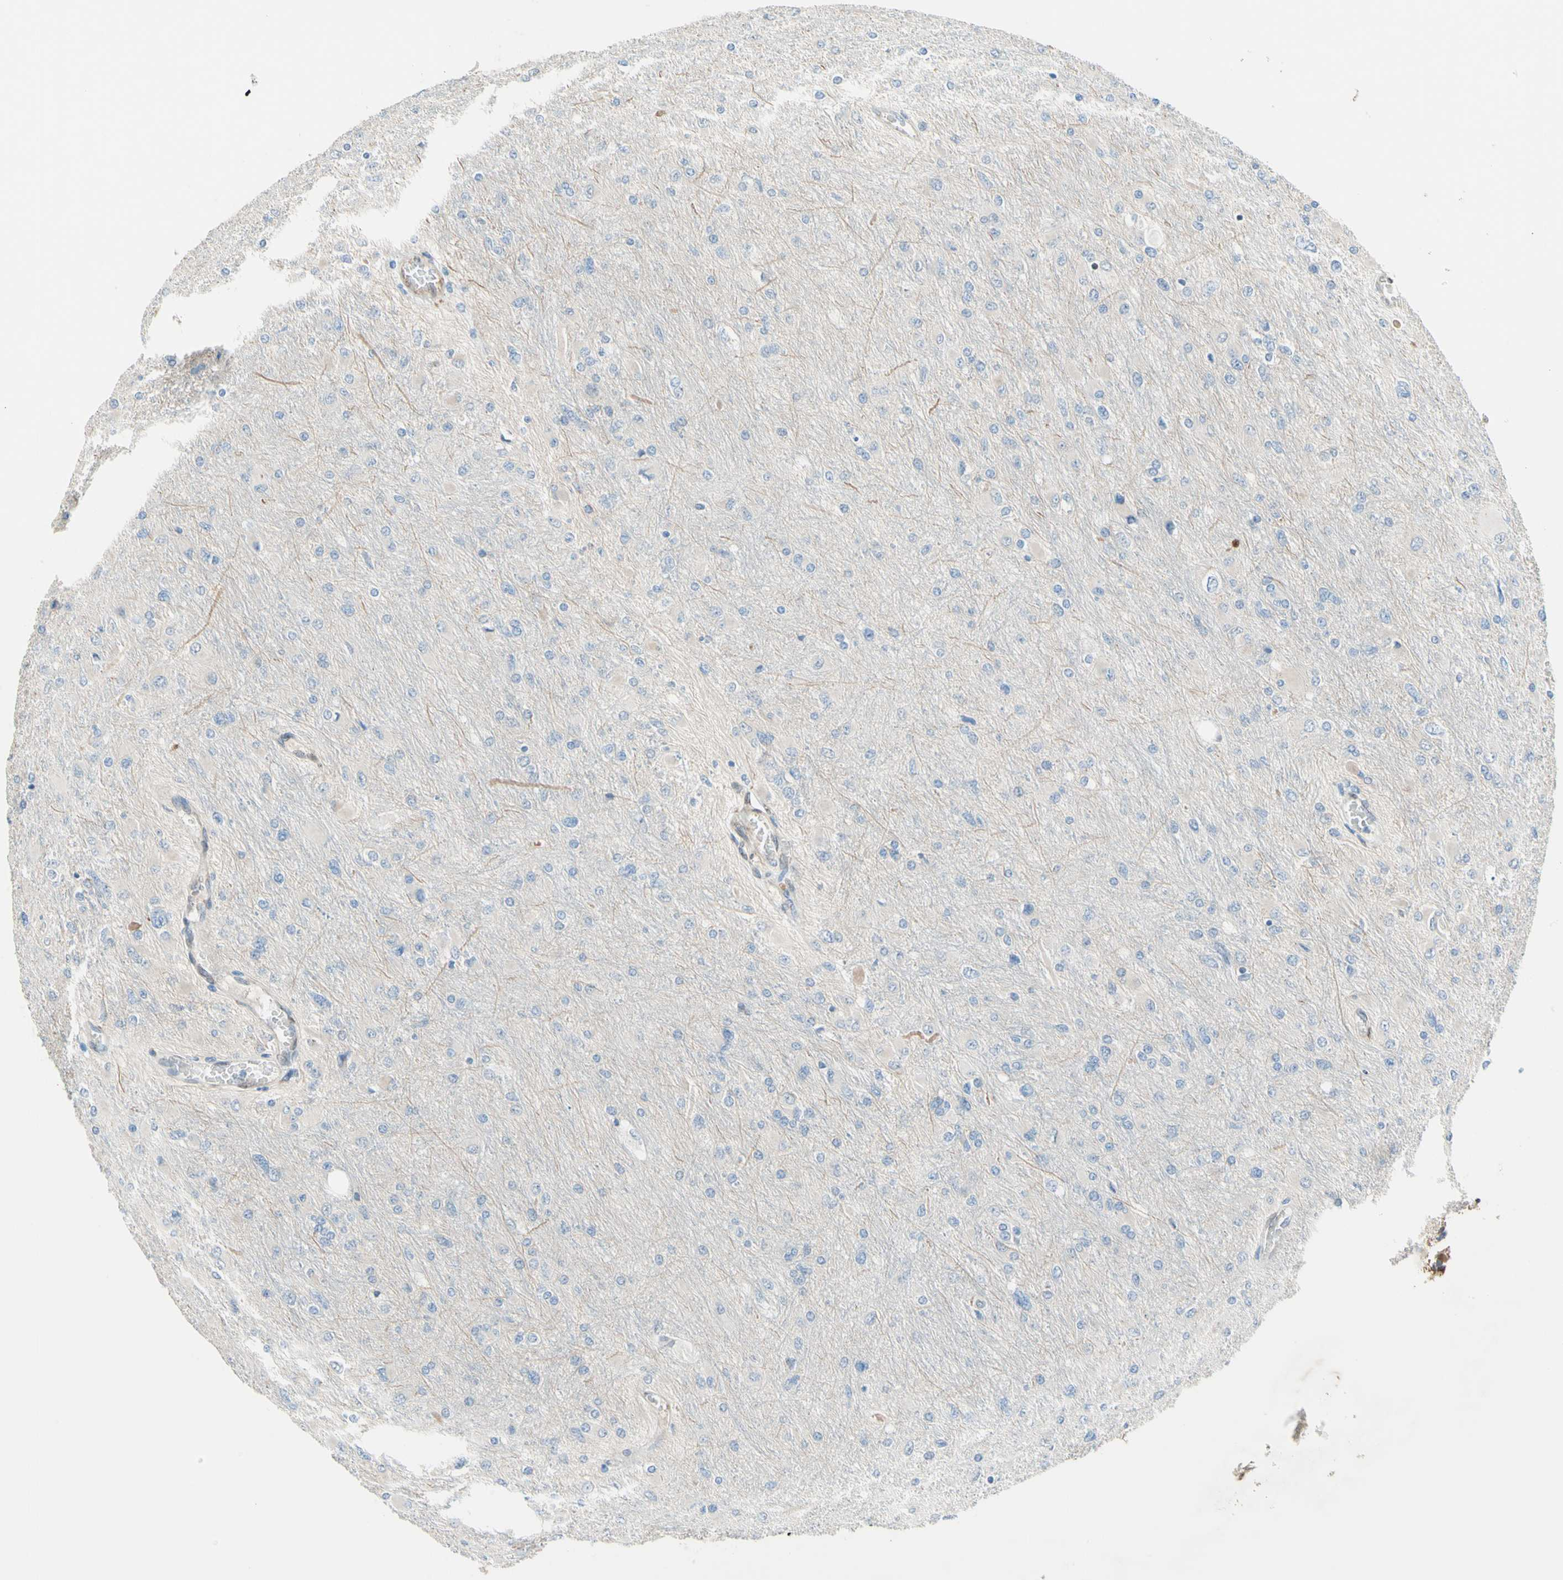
{"staining": {"intensity": "negative", "quantity": "none", "location": "none"}, "tissue": "glioma", "cell_type": "Tumor cells", "image_type": "cancer", "snomed": [{"axis": "morphology", "description": "Glioma, malignant, High grade"}, {"axis": "topography", "description": "Cerebral cortex"}], "caption": "Photomicrograph shows no protein expression in tumor cells of glioma tissue. Nuclei are stained in blue.", "gene": "TRAF2", "patient": {"sex": "female", "age": 36}}